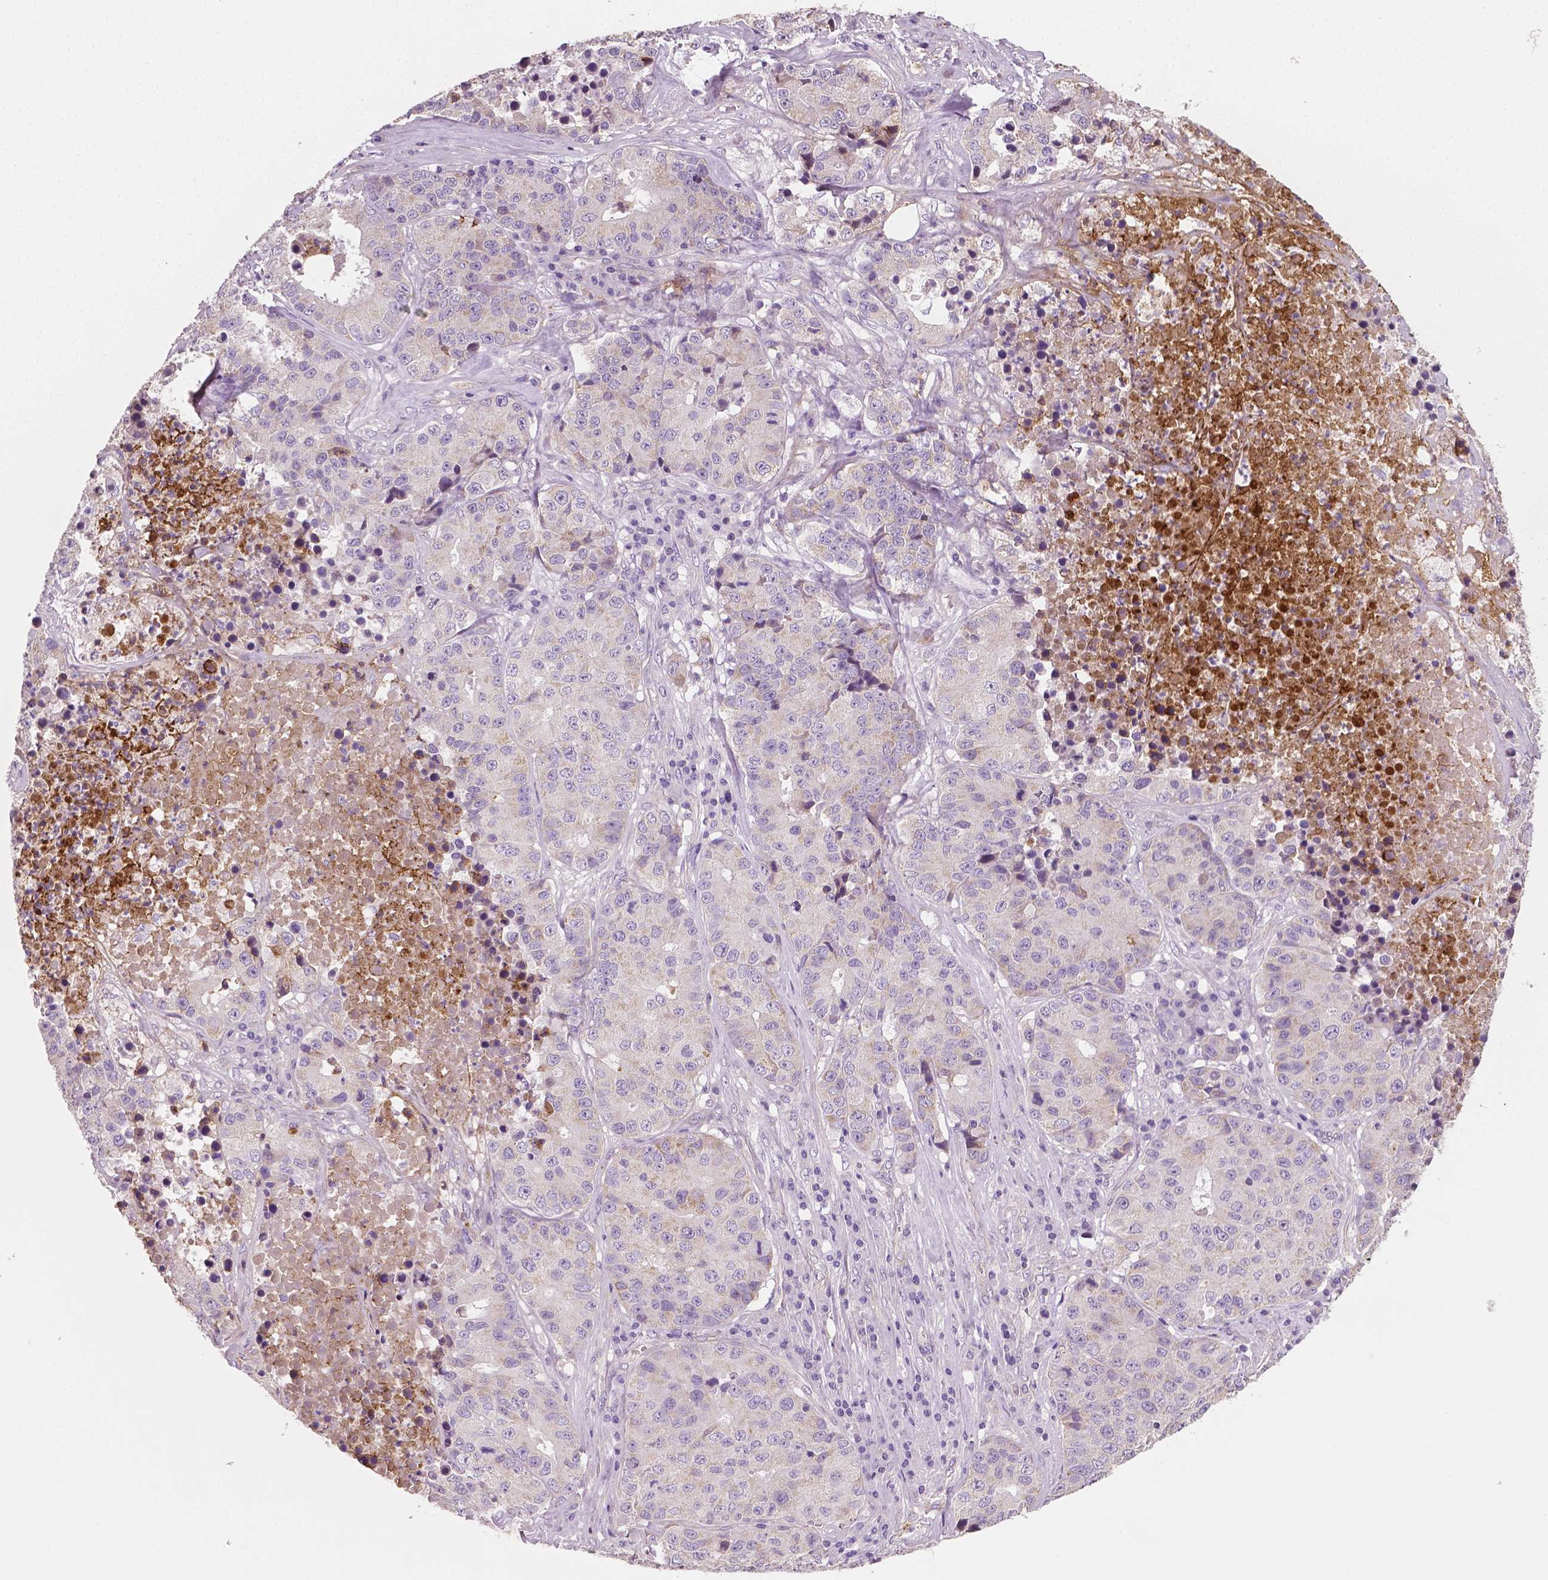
{"staining": {"intensity": "negative", "quantity": "none", "location": "none"}, "tissue": "stomach cancer", "cell_type": "Tumor cells", "image_type": "cancer", "snomed": [{"axis": "morphology", "description": "Adenocarcinoma, NOS"}, {"axis": "topography", "description": "Stomach"}], "caption": "A high-resolution micrograph shows IHC staining of stomach cancer, which shows no significant staining in tumor cells.", "gene": "PTX3", "patient": {"sex": "male", "age": 71}}